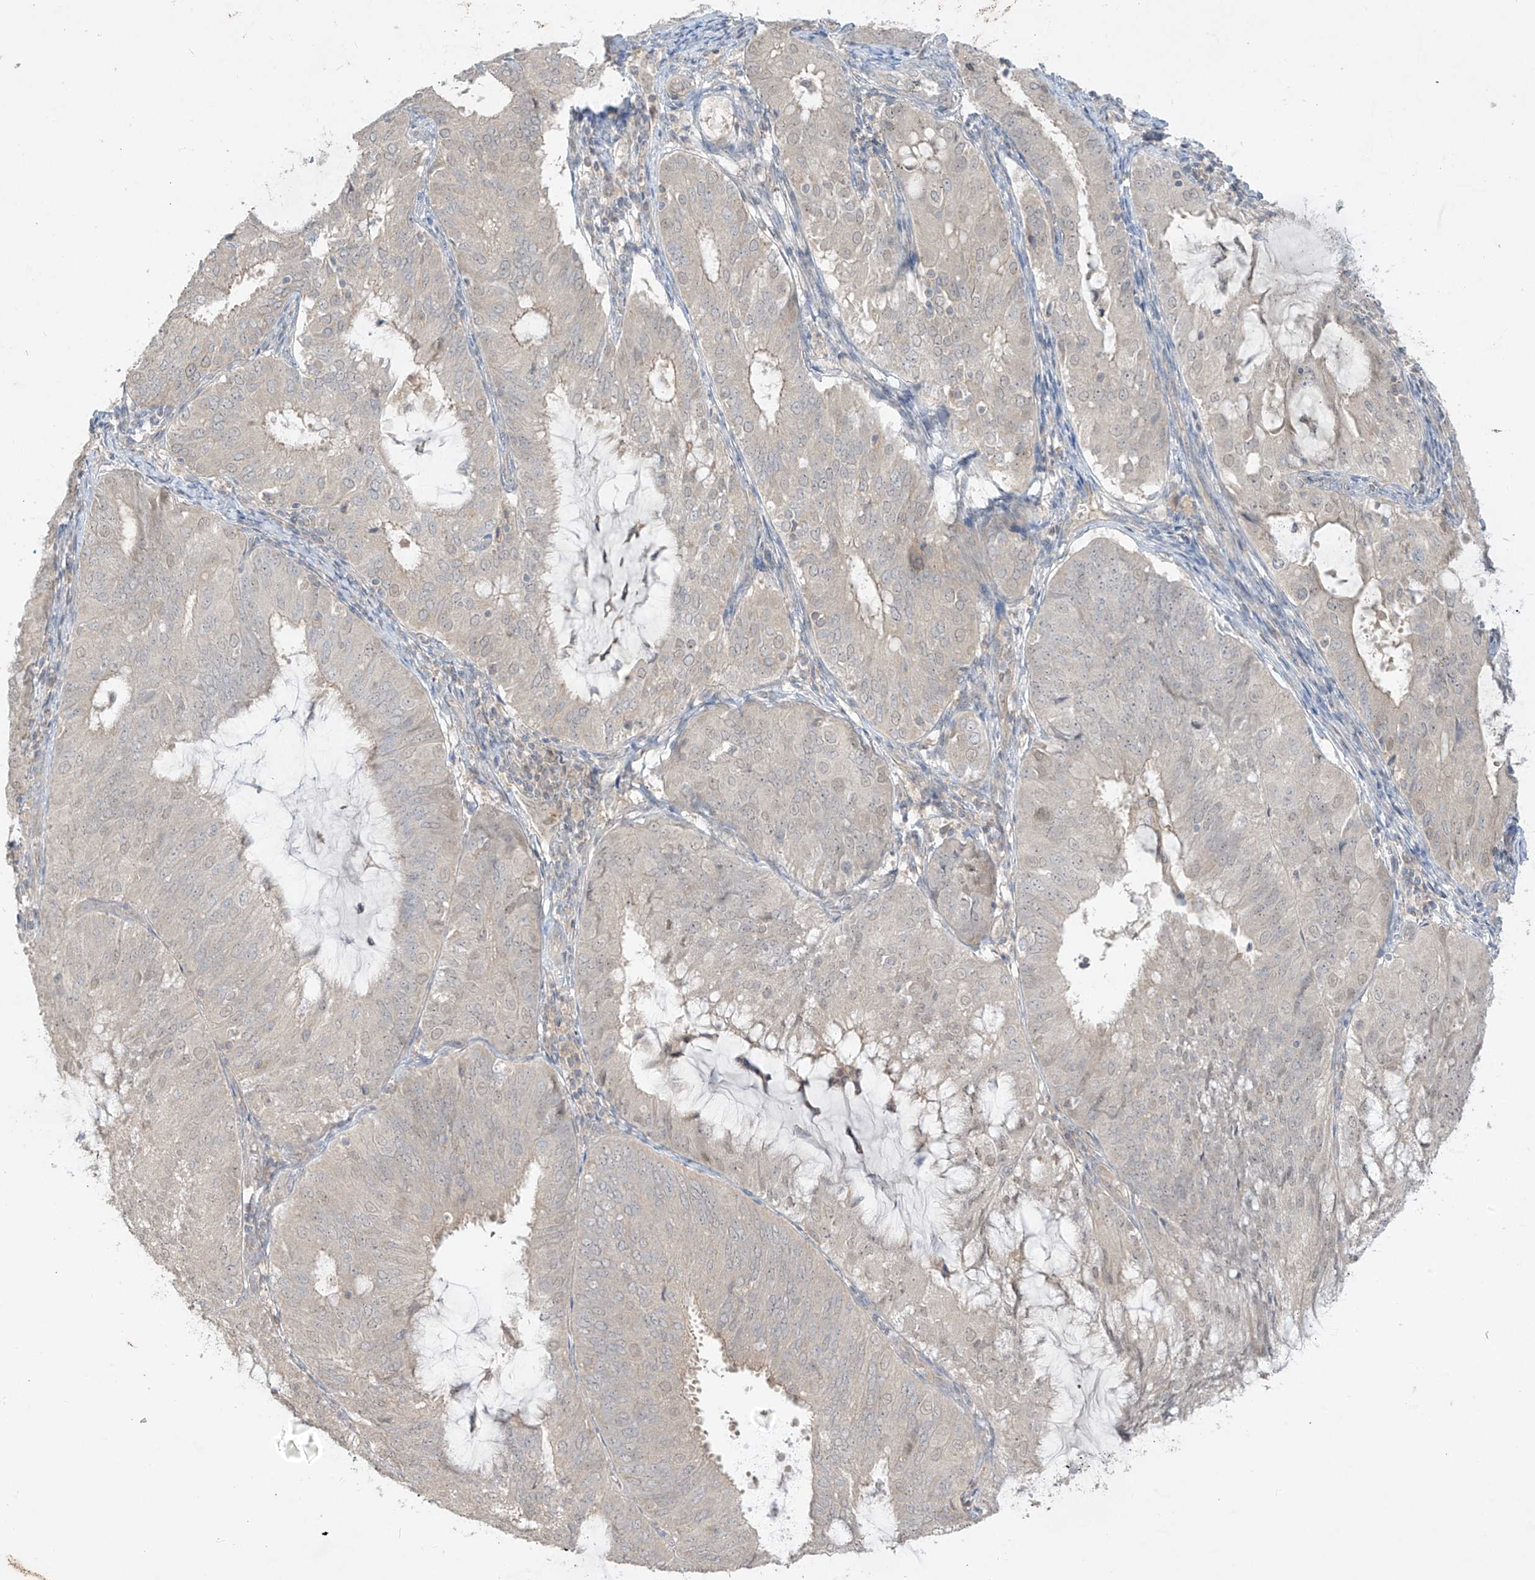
{"staining": {"intensity": "negative", "quantity": "none", "location": "none"}, "tissue": "endometrial cancer", "cell_type": "Tumor cells", "image_type": "cancer", "snomed": [{"axis": "morphology", "description": "Adenocarcinoma, NOS"}, {"axis": "topography", "description": "Endometrium"}], "caption": "Immunohistochemical staining of human endometrial adenocarcinoma exhibits no significant staining in tumor cells.", "gene": "ANGEL2", "patient": {"sex": "female", "age": 81}}